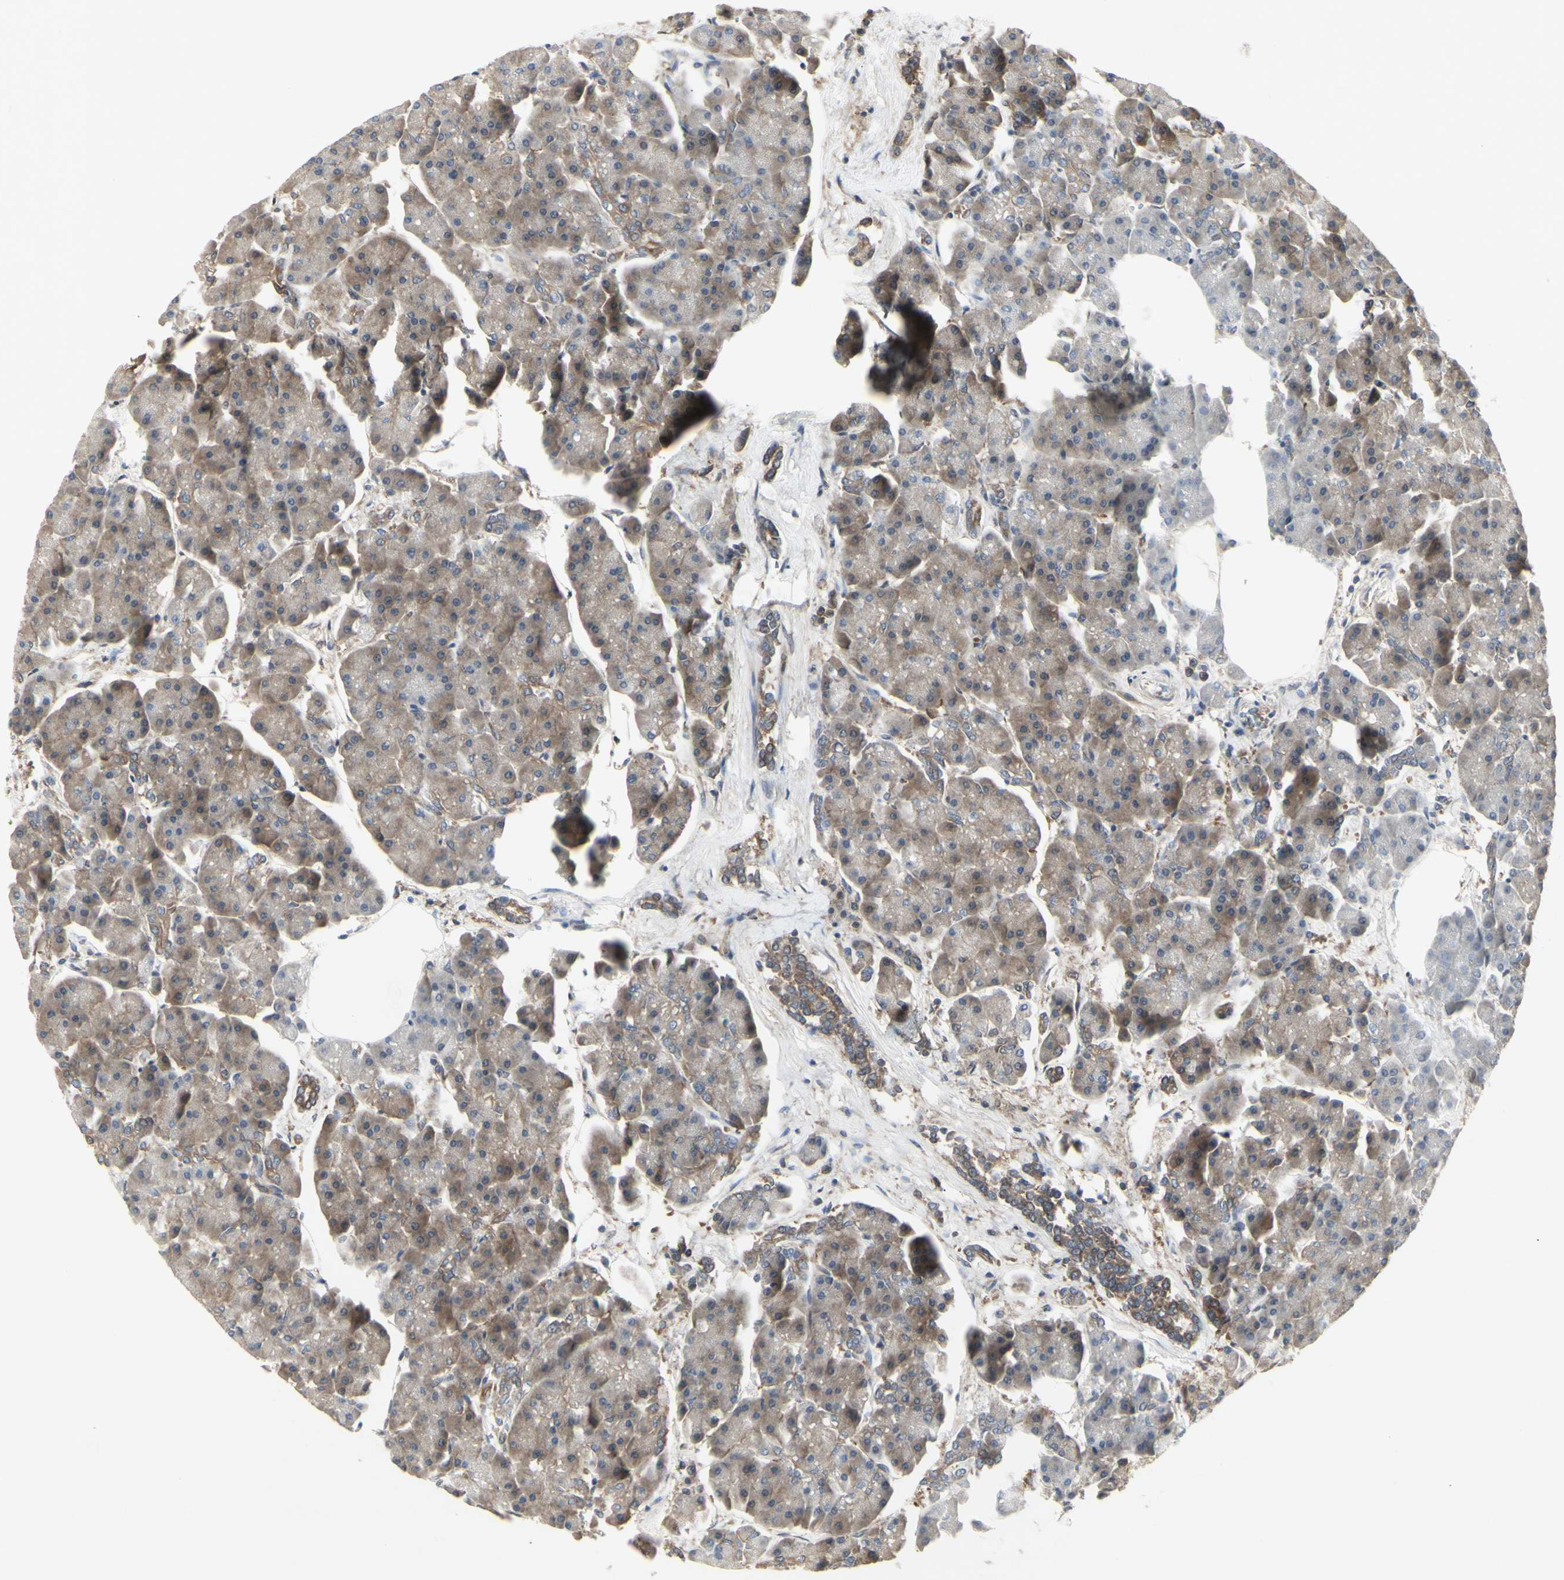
{"staining": {"intensity": "moderate", "quantity": ">75%", "location": "cytoplasmic/membranous"}, "tissue": "pancreas", "cell_type": "Exocrine glandular cells", "image_type": "normal", "snomed": [{"axis": "morphology", "description": "Normal tissue, NOS"}, {"axis": "topography", "description": "Pancreas"}], "caption": "Immunohistochemistry of normal human pancreas shows medium levels of moderate cytoplasmic/membranous positivity in approximately >75% of exocrine glandular cells.", "gene": "CHURC1", "patient": {"sex": "female", "age": 70}}